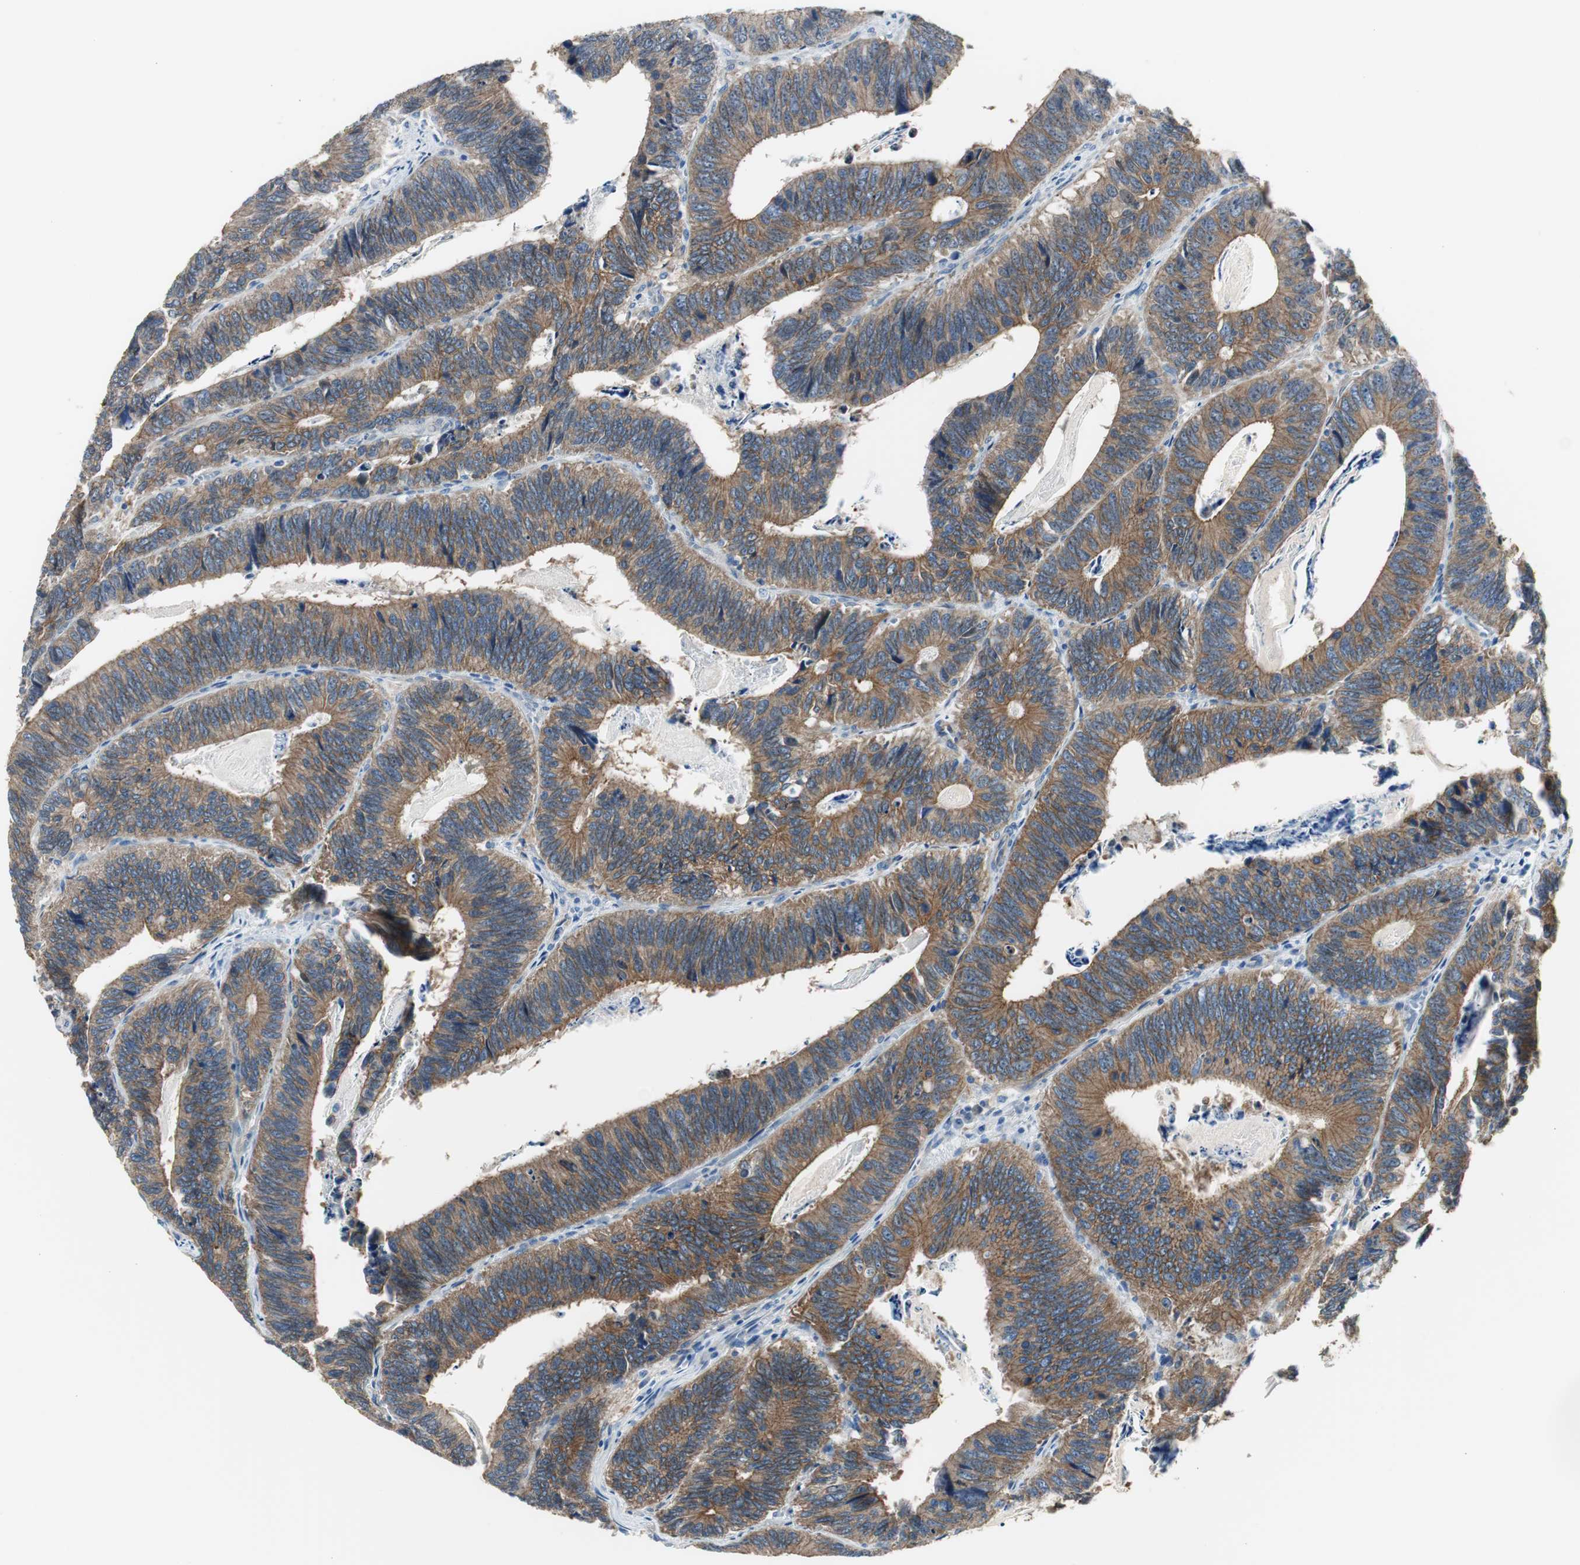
{"staining": {"intensity": "moderate", "quantity": ">75%", "location": "cytoplasmic/membranous"}, "tissue": "colorectal cancer", "cell_type": "Tumor cells", "image_type": "cancer", "snomed": [{"axis": "morphology", "description": "Adenocarcinoma, NOS"}, {"axis": "topography", "description": "Colon"}], "caption": "About >75% of tumor cells in colorectal cancer reveal moderate cytoplasmic/membranous protein staining as visualized by brown immunohistochemical staining.", "gene": "STXBP4", "patient": {"sex": "male", "age": 72}}